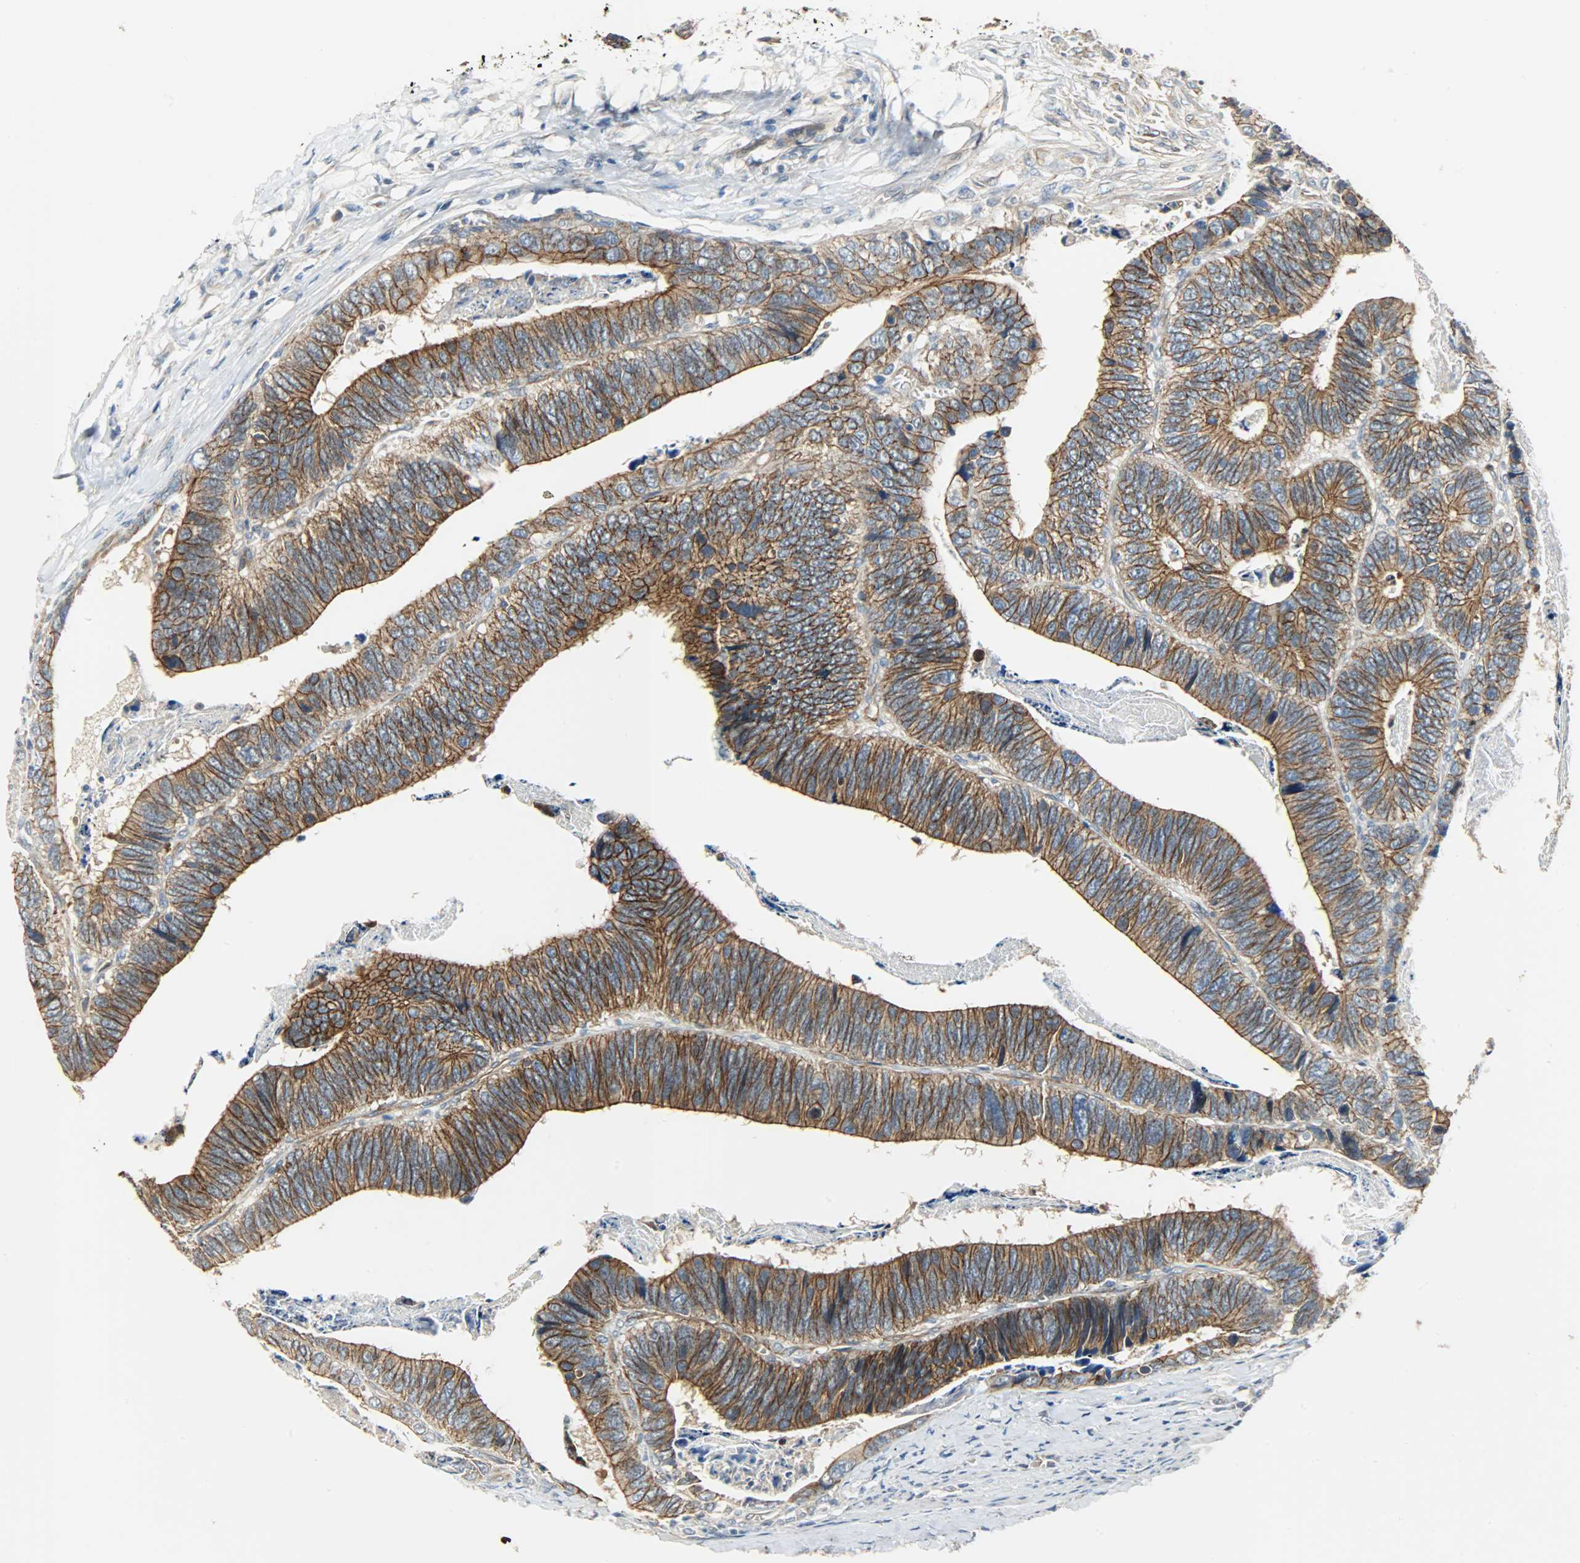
{"staining": {"intensity": "moderate", "quantity": ">75%", "location": "cytoplasmic/membranous"}, "tissue": "colorectal cancer", "cell_type": "Tumor cells", "image_type": "cancer", "snomed": [{"axis": "morphology", "description": "Adenocarcinoma, NOS"}, {"axis": "topography", "description": "Colon"}], "caption": "Immunohistochemistry (IHC) staining of adenocarcinoma (colorectal), which demonstrates medium levels of moderate cytoplasmic/membranous positivity in about >75% of tumor cells indicating moderate cytoplasmic/membranous protein staining. The staining was performed using DAB (3,3'-diaminobenzidine) (brown) for protein detection and nuclei were counterstained in hematoxylin (blue).", "gene": "KIAA1217", "patient": {"sex": "male", "age": 72}}